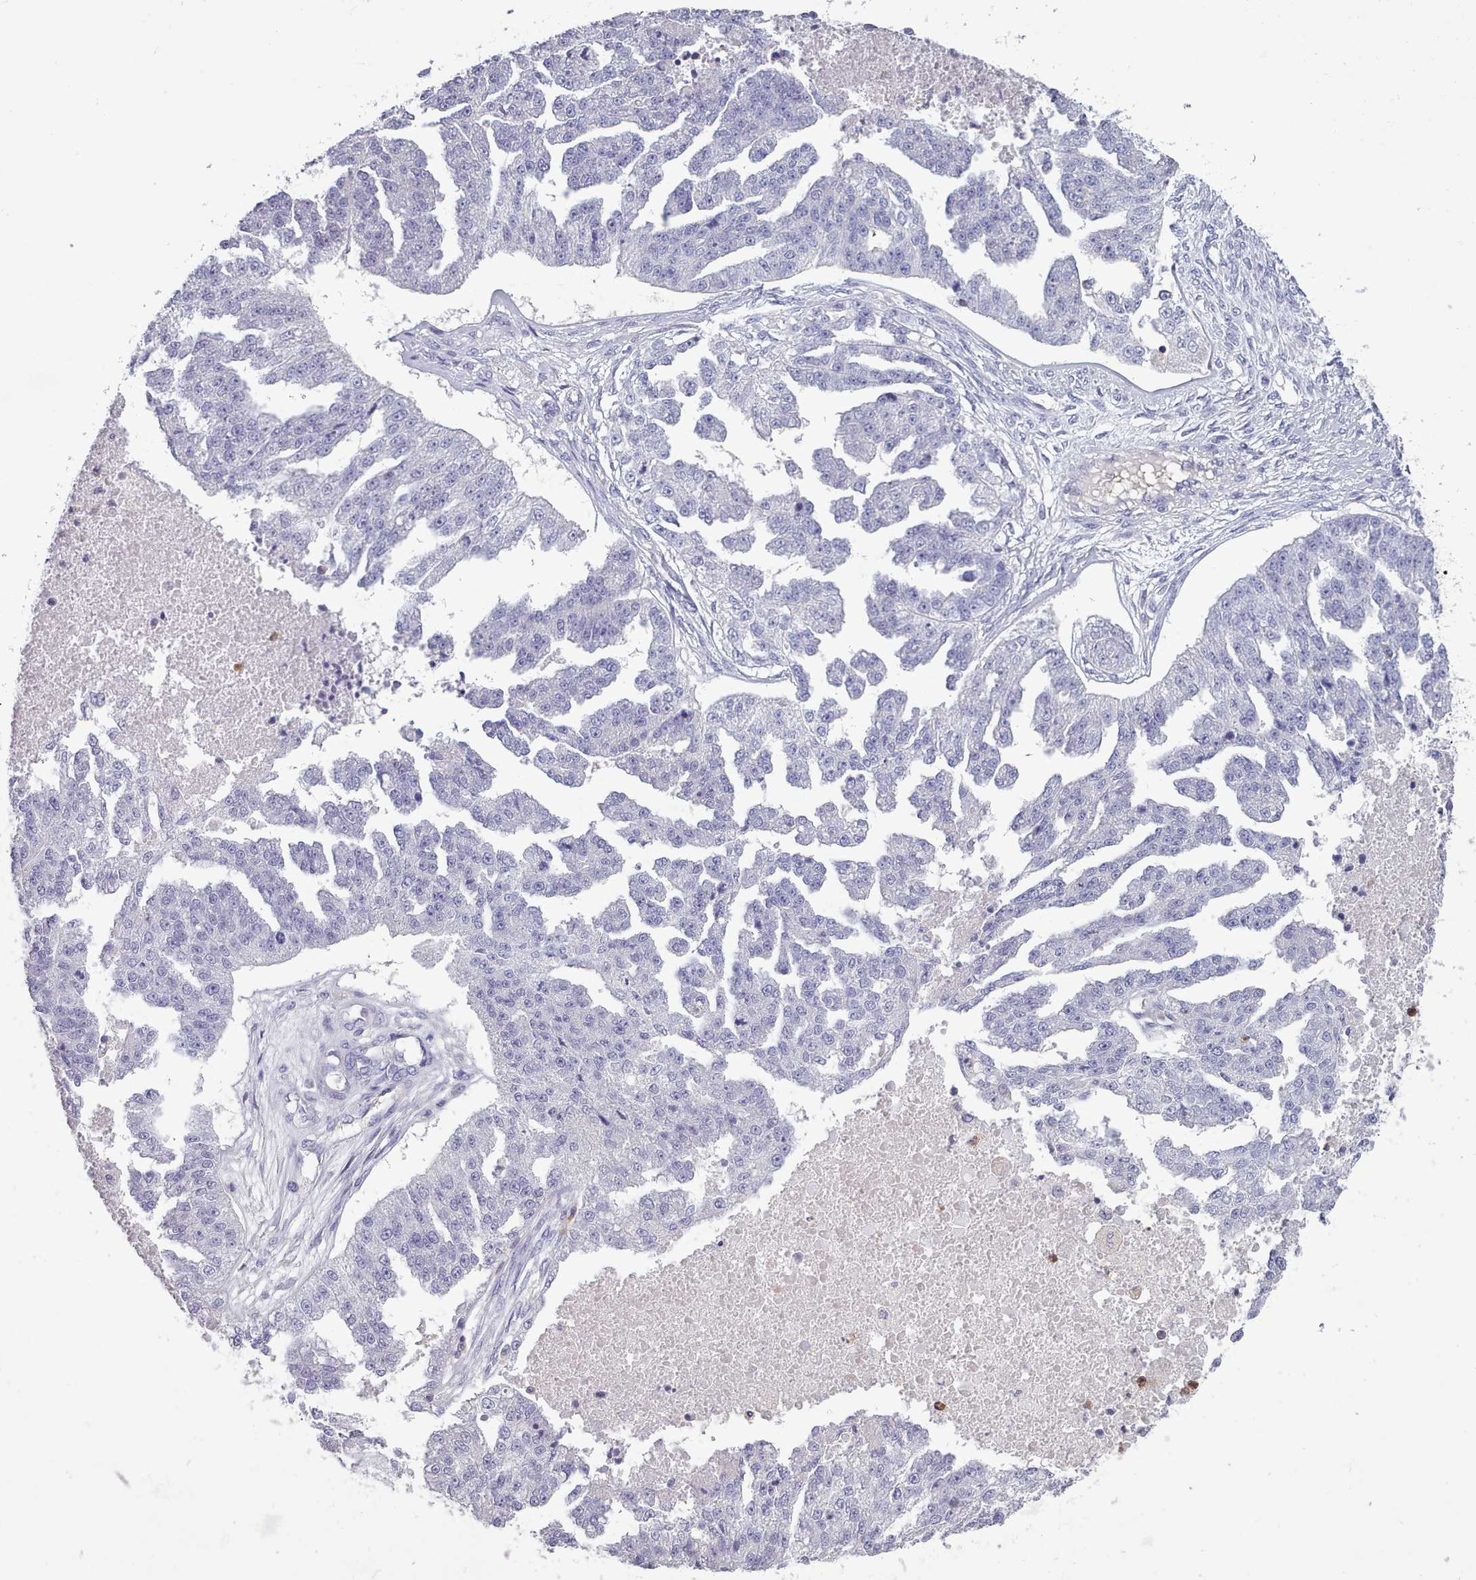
{"staining": {"intensity": "negative", "quantity": "none", "location": "none"}, "tissue": "ovarian cancer", "cell_type": "Tumor cells", "image_type": "cancer", "snomed": [{"axis": "morphology", "description": "Cystadenocarcinoma, serous, NOS"}, {"axis": "topography", "description": "Ovary"}], "caption": "This histopathology image is of ovarian serous cystadenocarcinoma stained with immunohistochemistry to label a protein in brown with the nuclei are counter-stained blue. There is no positivity in tumor cells.", "gene": "RAC2", "patient": {"sex": "female", "age": 58}}